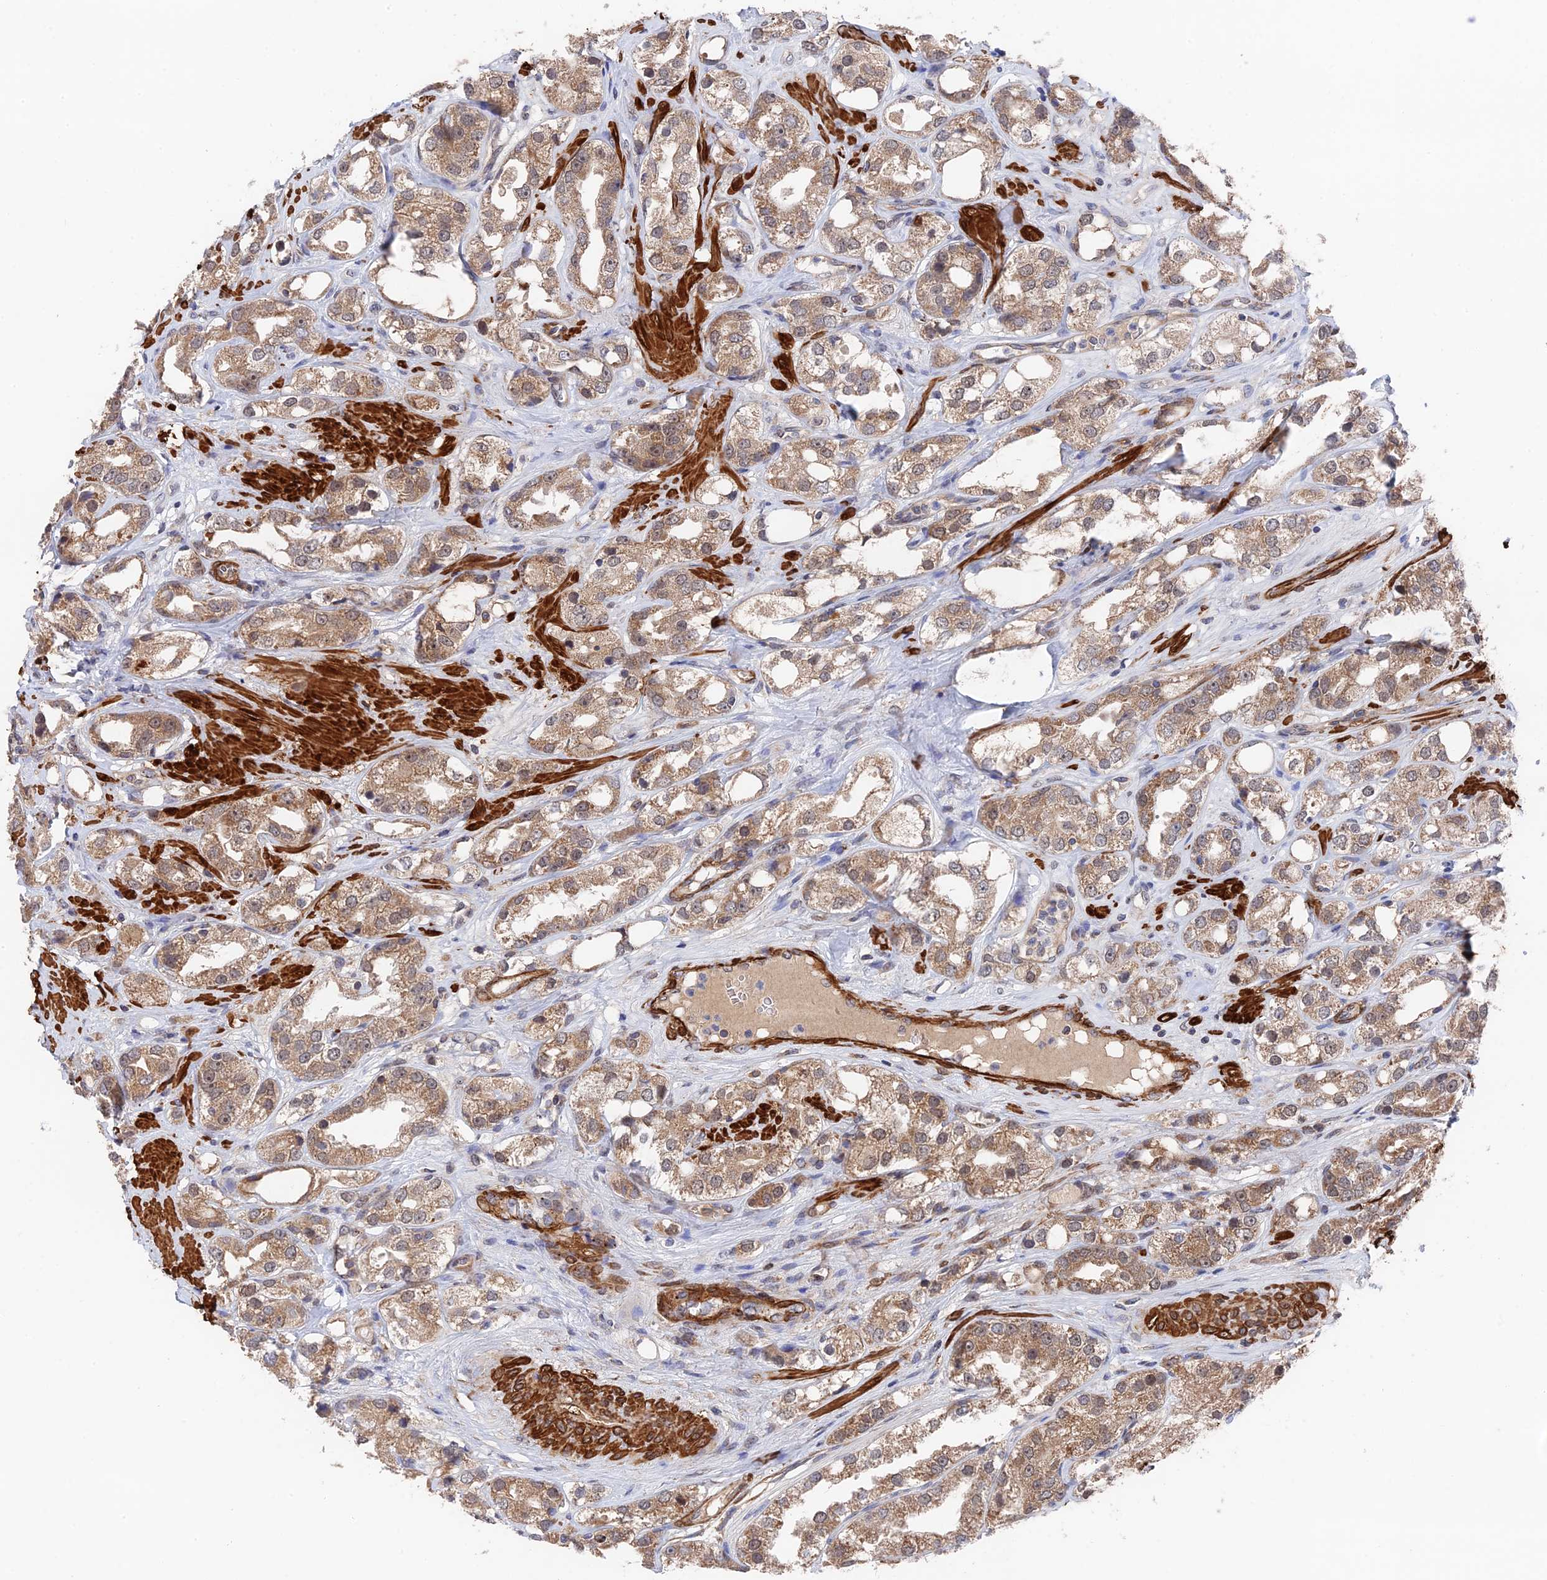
{"staining": {"intensity": "moderate", "quantity": ">75%", "location": "cytoplasmic/membranous"}, "tissue": "prostate cancer", "cell_type": "Tumor cells", "image_type": "cancer", "snomed": [{"axis": "morphology", "description": "Adenocarcinoma, NOS"}, {"axis": "topography", "description": "Prostate"}], "caption": "About >75% of tumor cells in human prostate cancer show moderate cytoplasmic/membranous protein expression as visualized by brown immunohistochemical staining.", "gene": "ZNF320", "patient": {"sex": "male", "age": 79}}